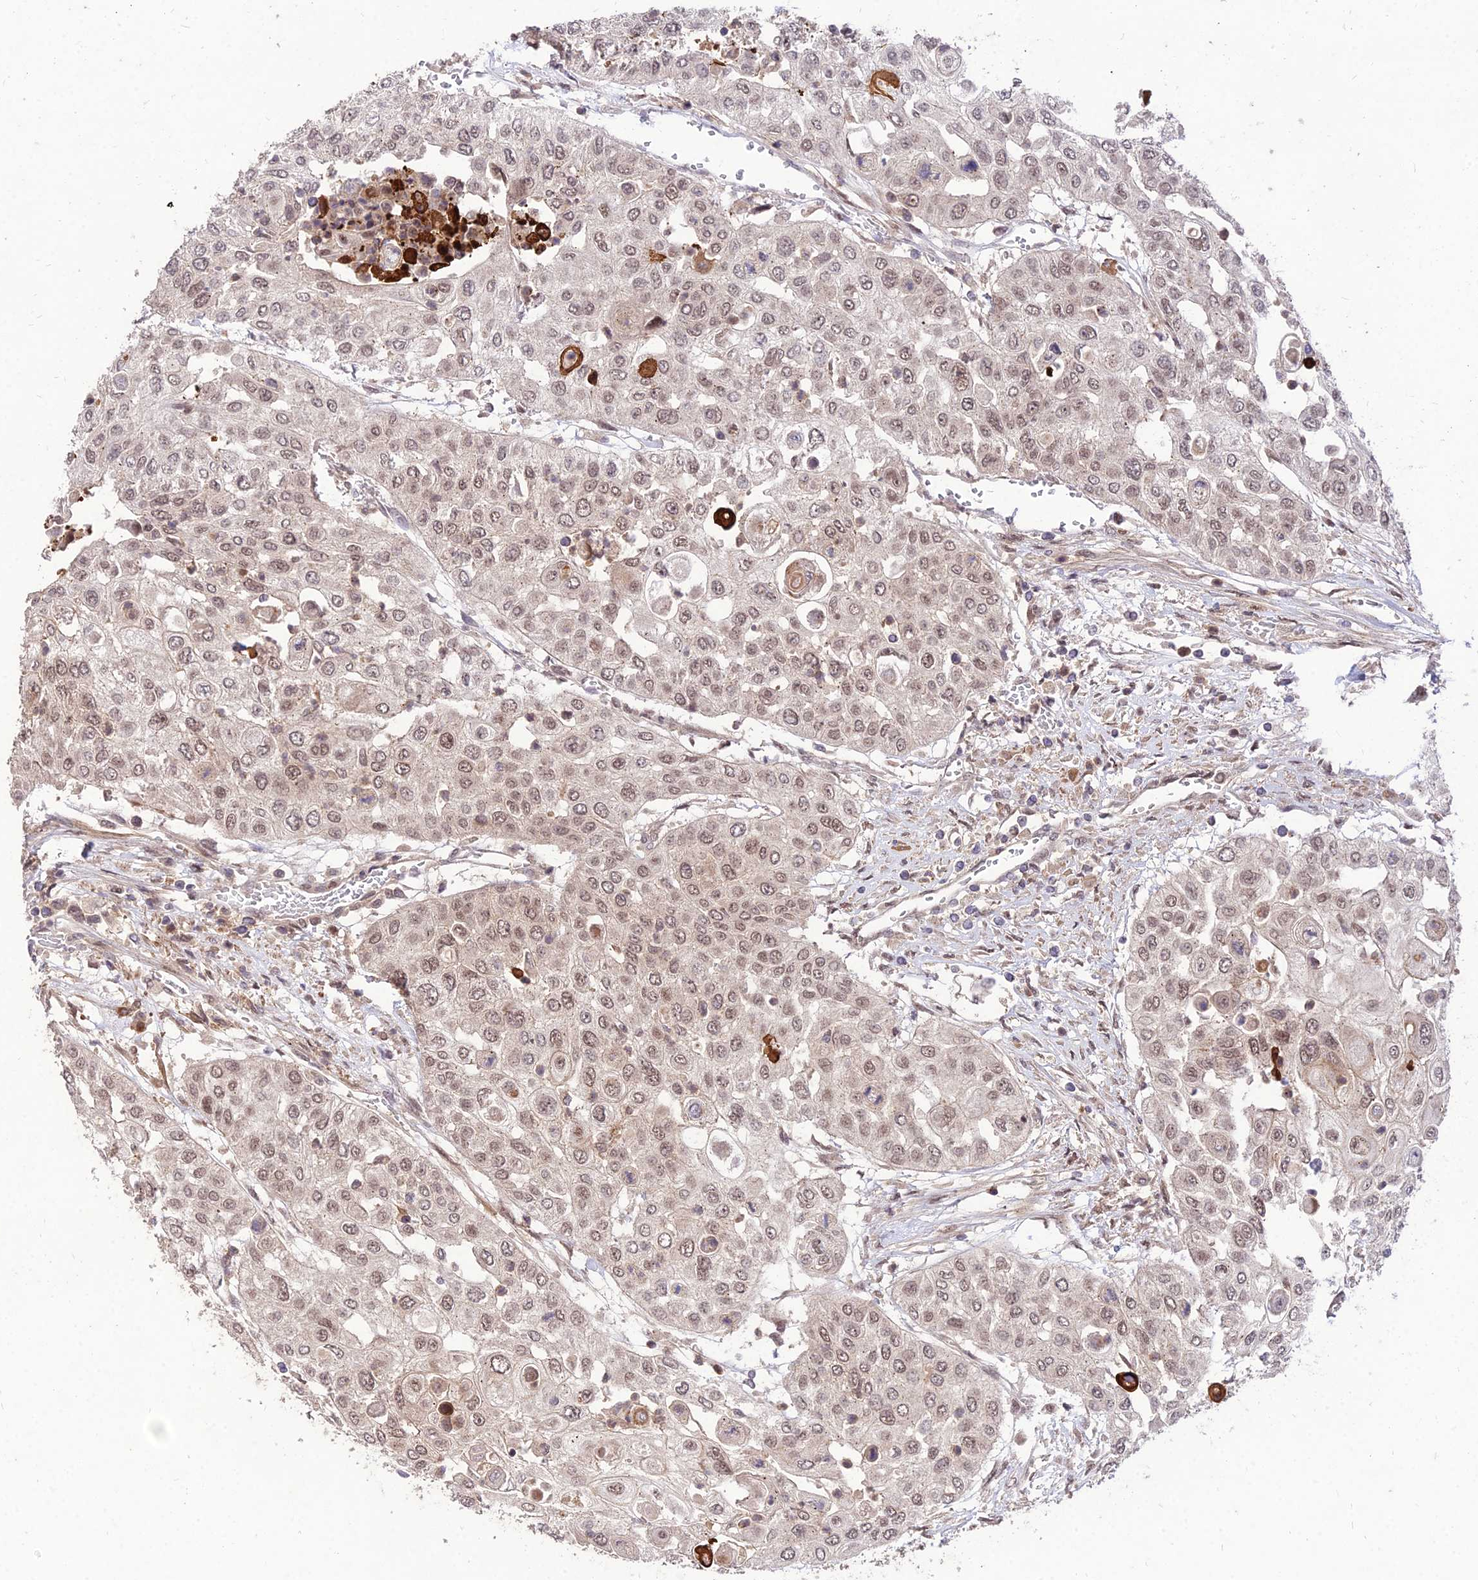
{"staining": {"intensity": "weak", "quantity": ">75%", "location": "nuclear"}, "tissue": "urothelial cancer", "cell_type": "Tumor cells", "image_type": "cancer", "snomed": [{"axis": "morphology", "description": "Urothelial carcinoma, High grade"}, {"axis": "topography", "description": "Urinary bladder"}], "caption": "Brown immunohistochemical staining in human urothelial cancer shows weak nuclear positivity in approximately >75% of tumor cells.", "gene": "ZNF85", "patient": {"sex": "female", "age": 79}}